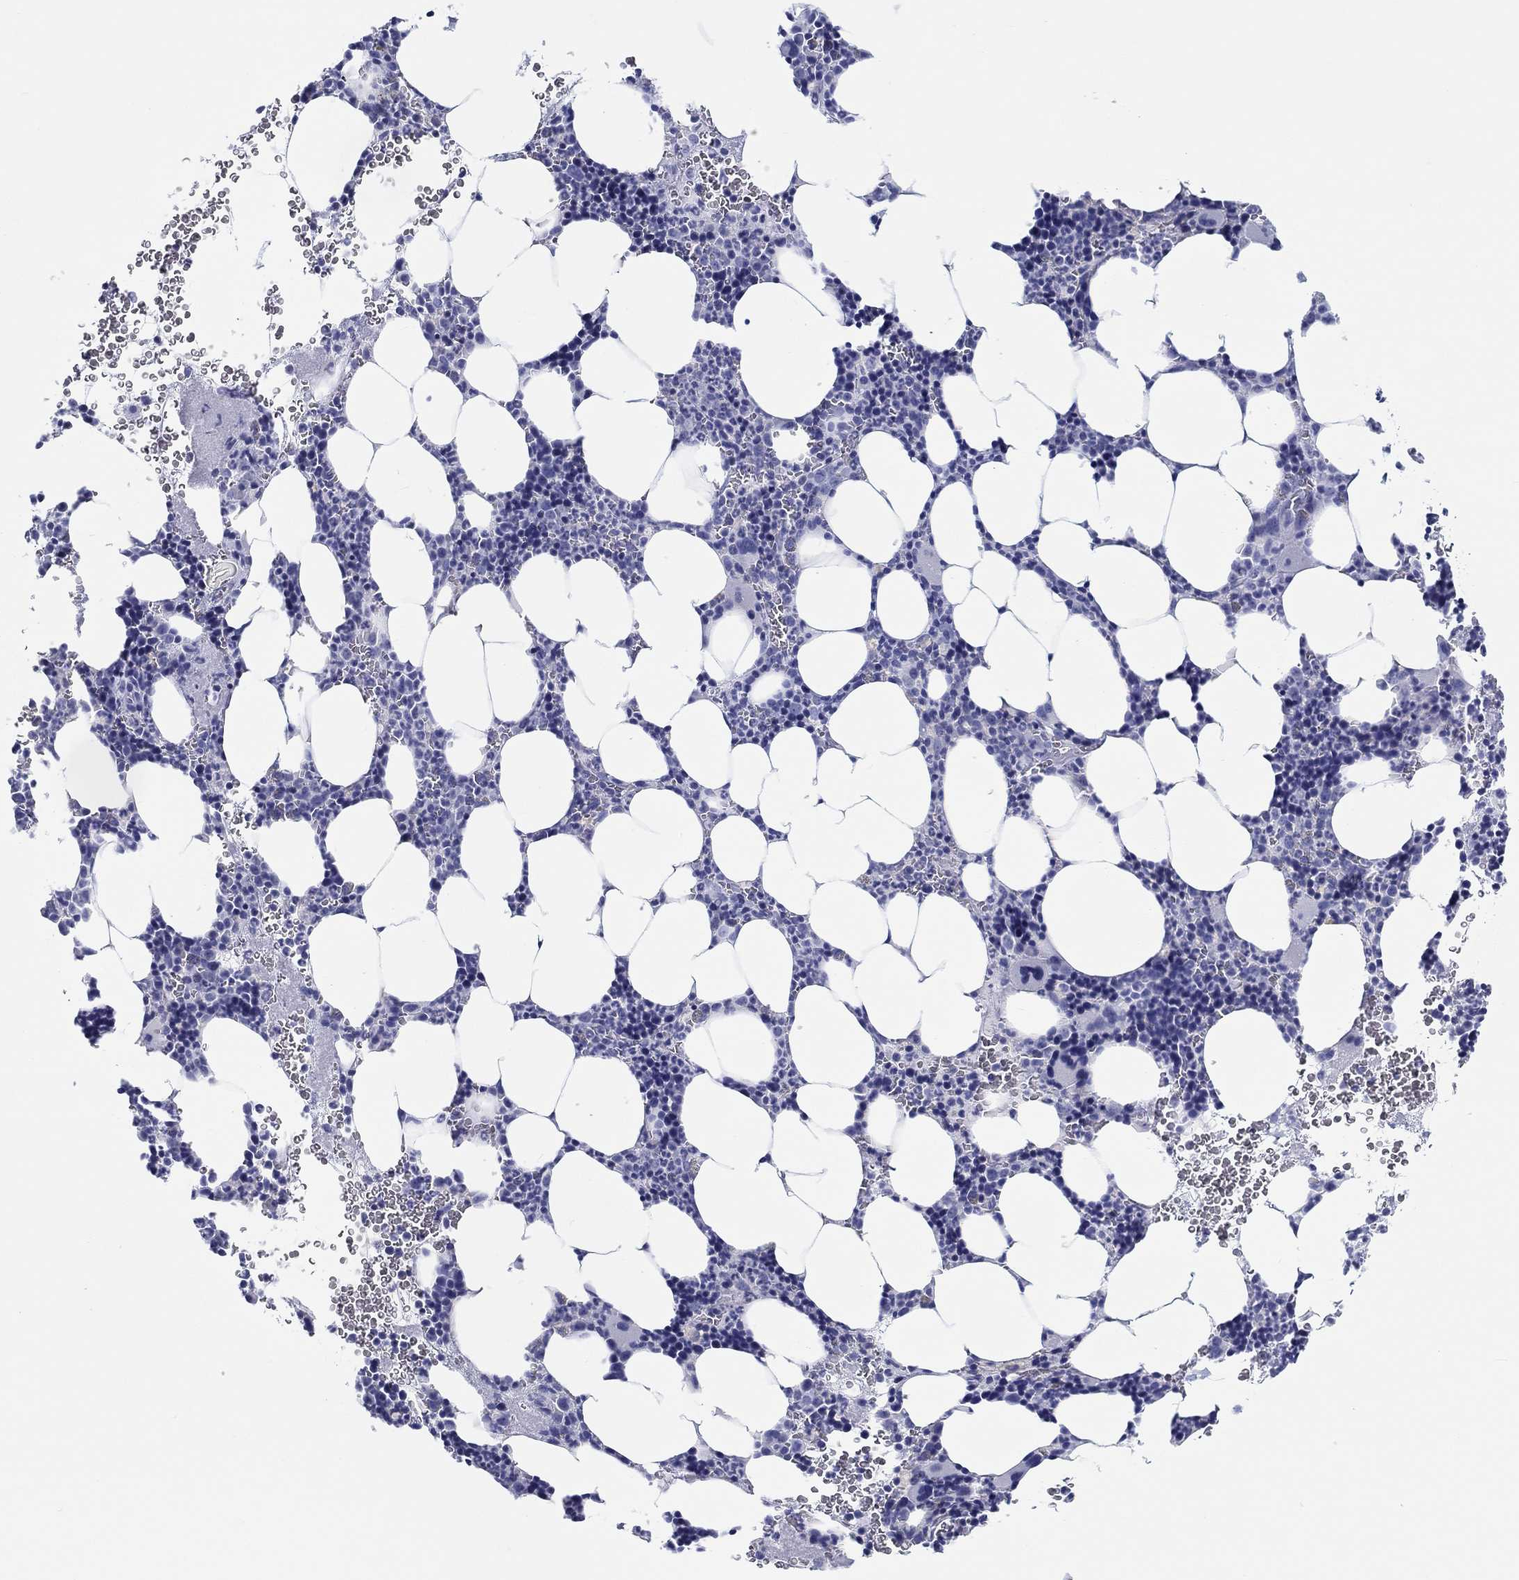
{"staining": {"intensity": "negative", "quantity": "none", "location": "none"}, "tissue": "bone marrow", "cell_type": "Hematopoietic cells", "image_type": "normal", "snomed": [{"axis": "morphology", "description": "Normal tissue, NOS"}, {"axis": "topography", "description": "Bone marrow"}], "caption": "High power microscopy image of an immunohistochemistry histopathology image of benign bone marrow, revealing no significant staining in hematopoietic cells. (Immunohistochemistry, brightfield microscopy, high magnification).", "gene": "H1", "patient": {"sex": "male", "age": 44}}